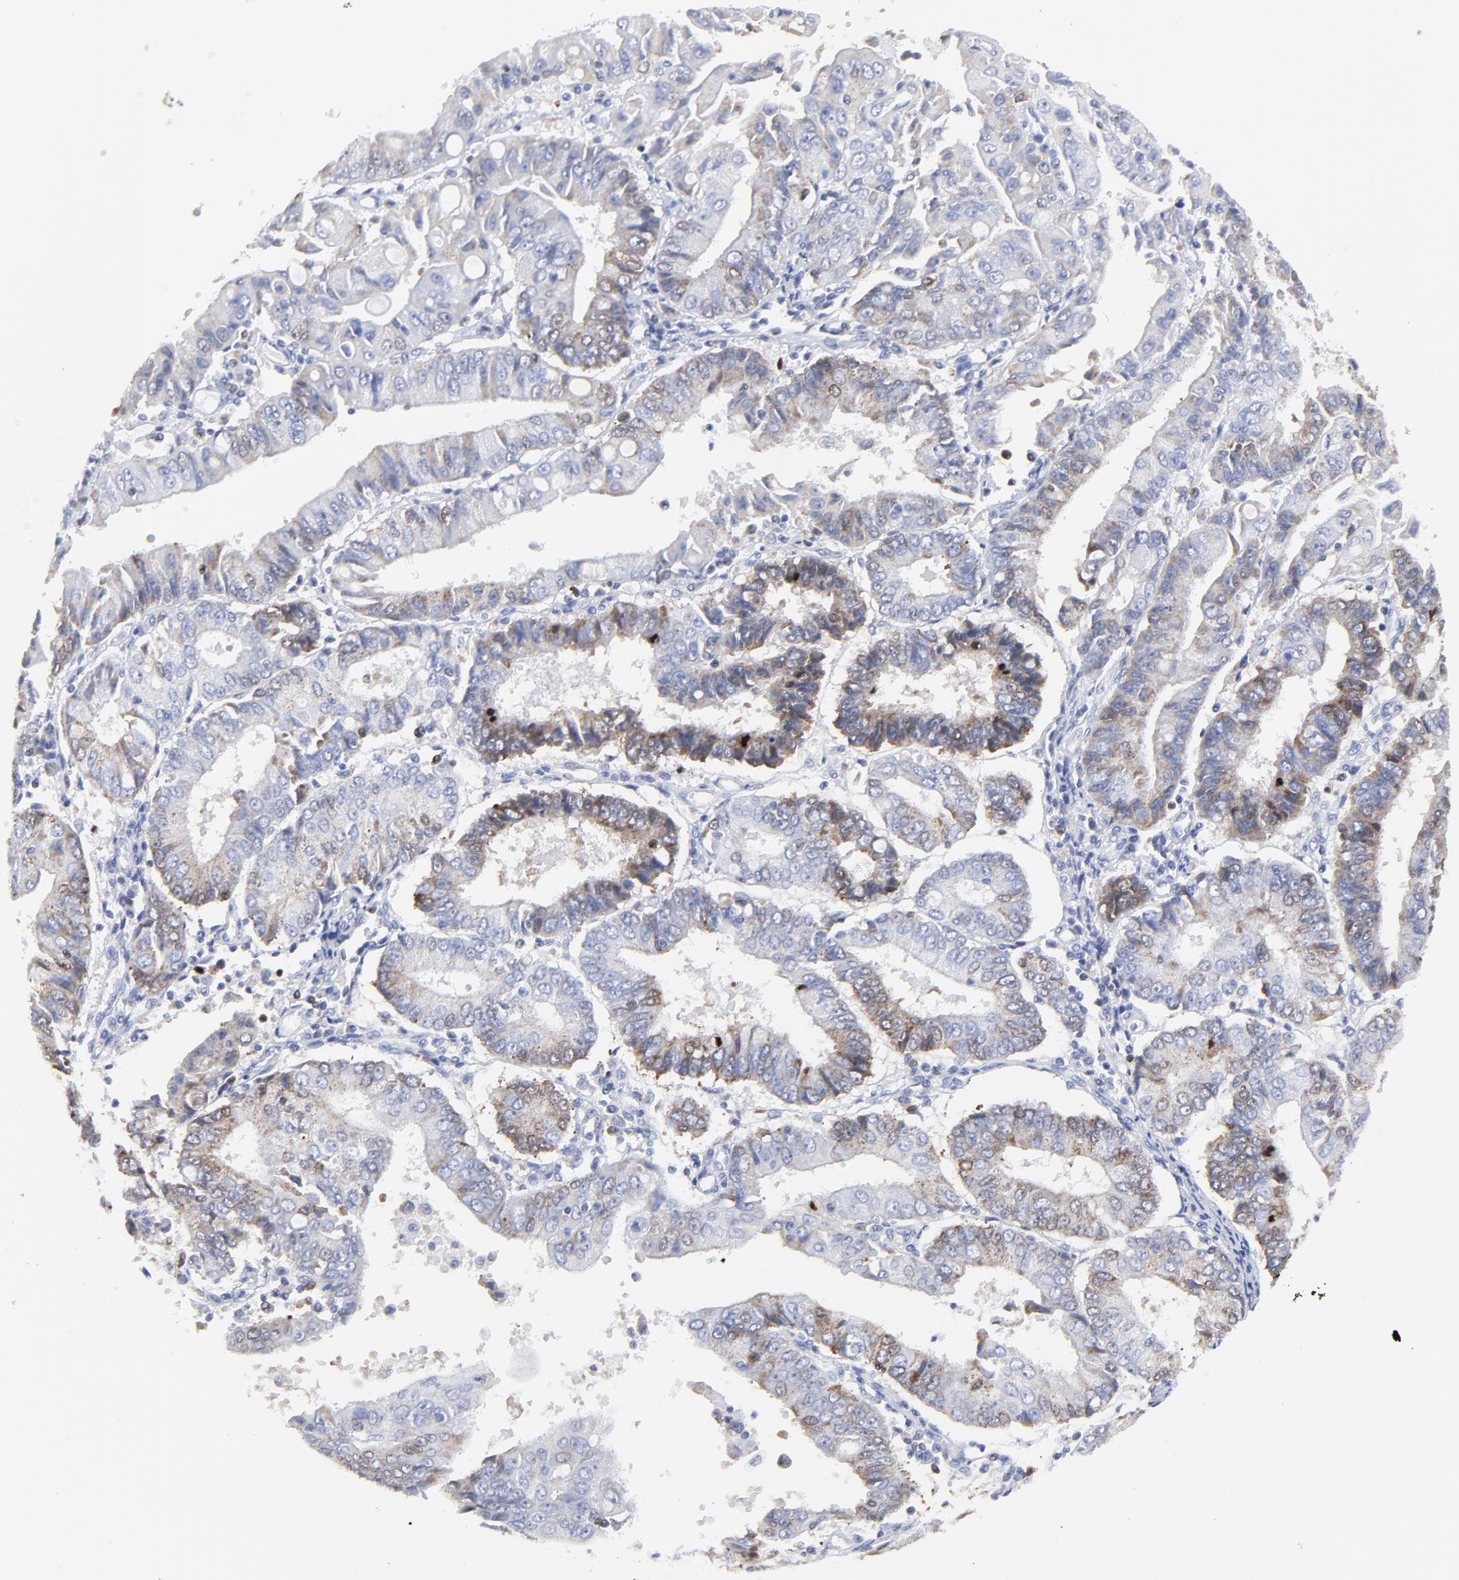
{"staining": {"intensity": "moderate", "quantity": "25%-75%", "location": "cytoplasmic/membranous"}, "tissue": "endometrial cancer", "cell_type": "Tumor cells", "image_type": "cancer", "snomed": [{"axis": "morphology", "description": "Adenocarcinoma, NOS"}, {"axis": "topography", "description": "Endometrium"}], "caption": "Brown immunohistochemical staining in endometrial cancer (adenocarcinoma) exhibits moderate cytoplasmic/membranous expression in about 25%-75% of tumor cells.", "gene": "NCAPH", "patient": {"sex": "female", "age": 75}}